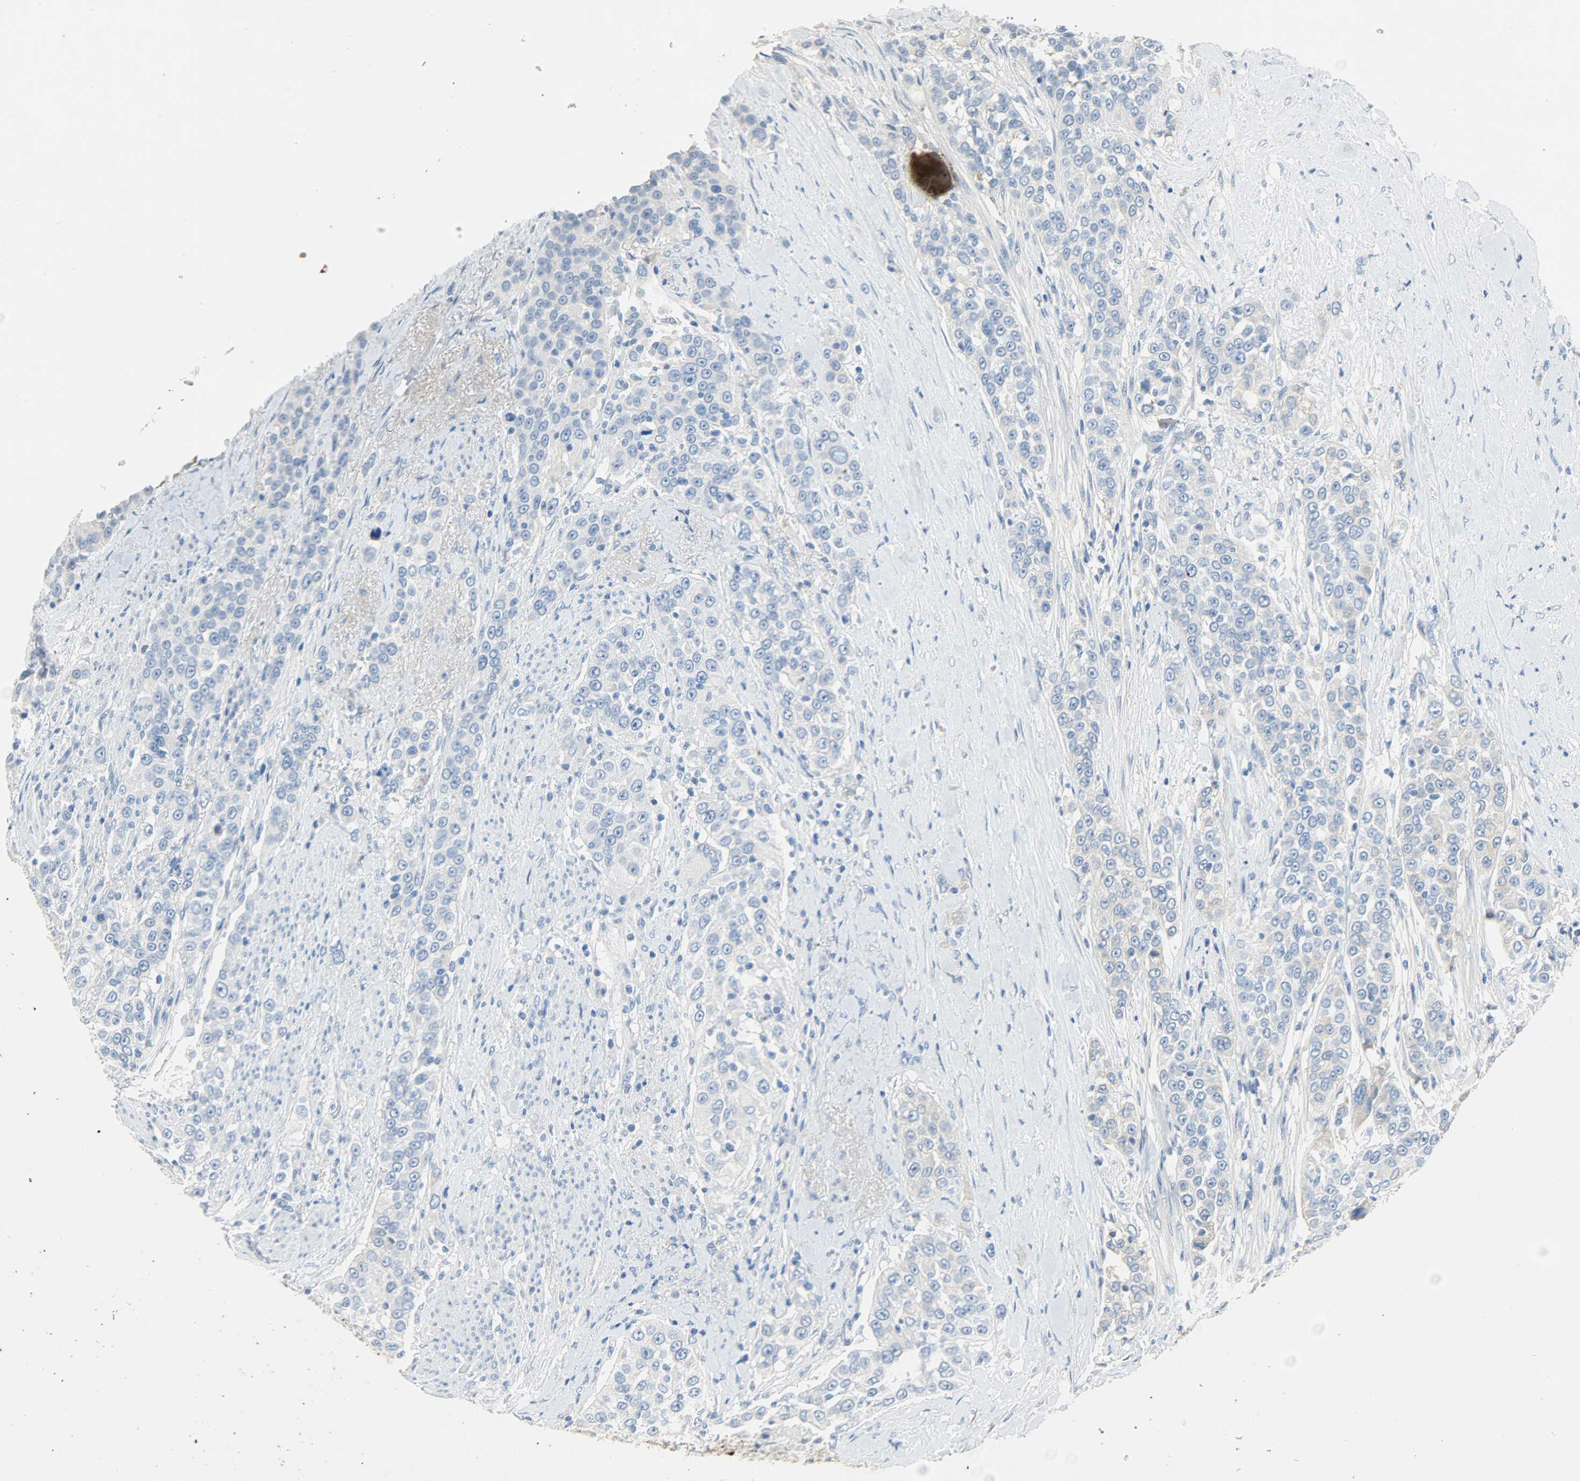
{"staining": {"intensity": "negative", "quantity": "none", "location": "none"}, "tissue": "urothelial cancer", "cell_type": "Tumor cells", "image_type": "cancer", "snomed": [{"axis": "morphology", "description": "Urothelial carcinoma, High grade"}, {"axis": "topography", "description": "Urinary bladder"}], "caption": "Tumor cells show no significant staining in high-grade urothelial carcinoma.", "gene": "CRP", "patient": {"sex": "female", "age": 80}}